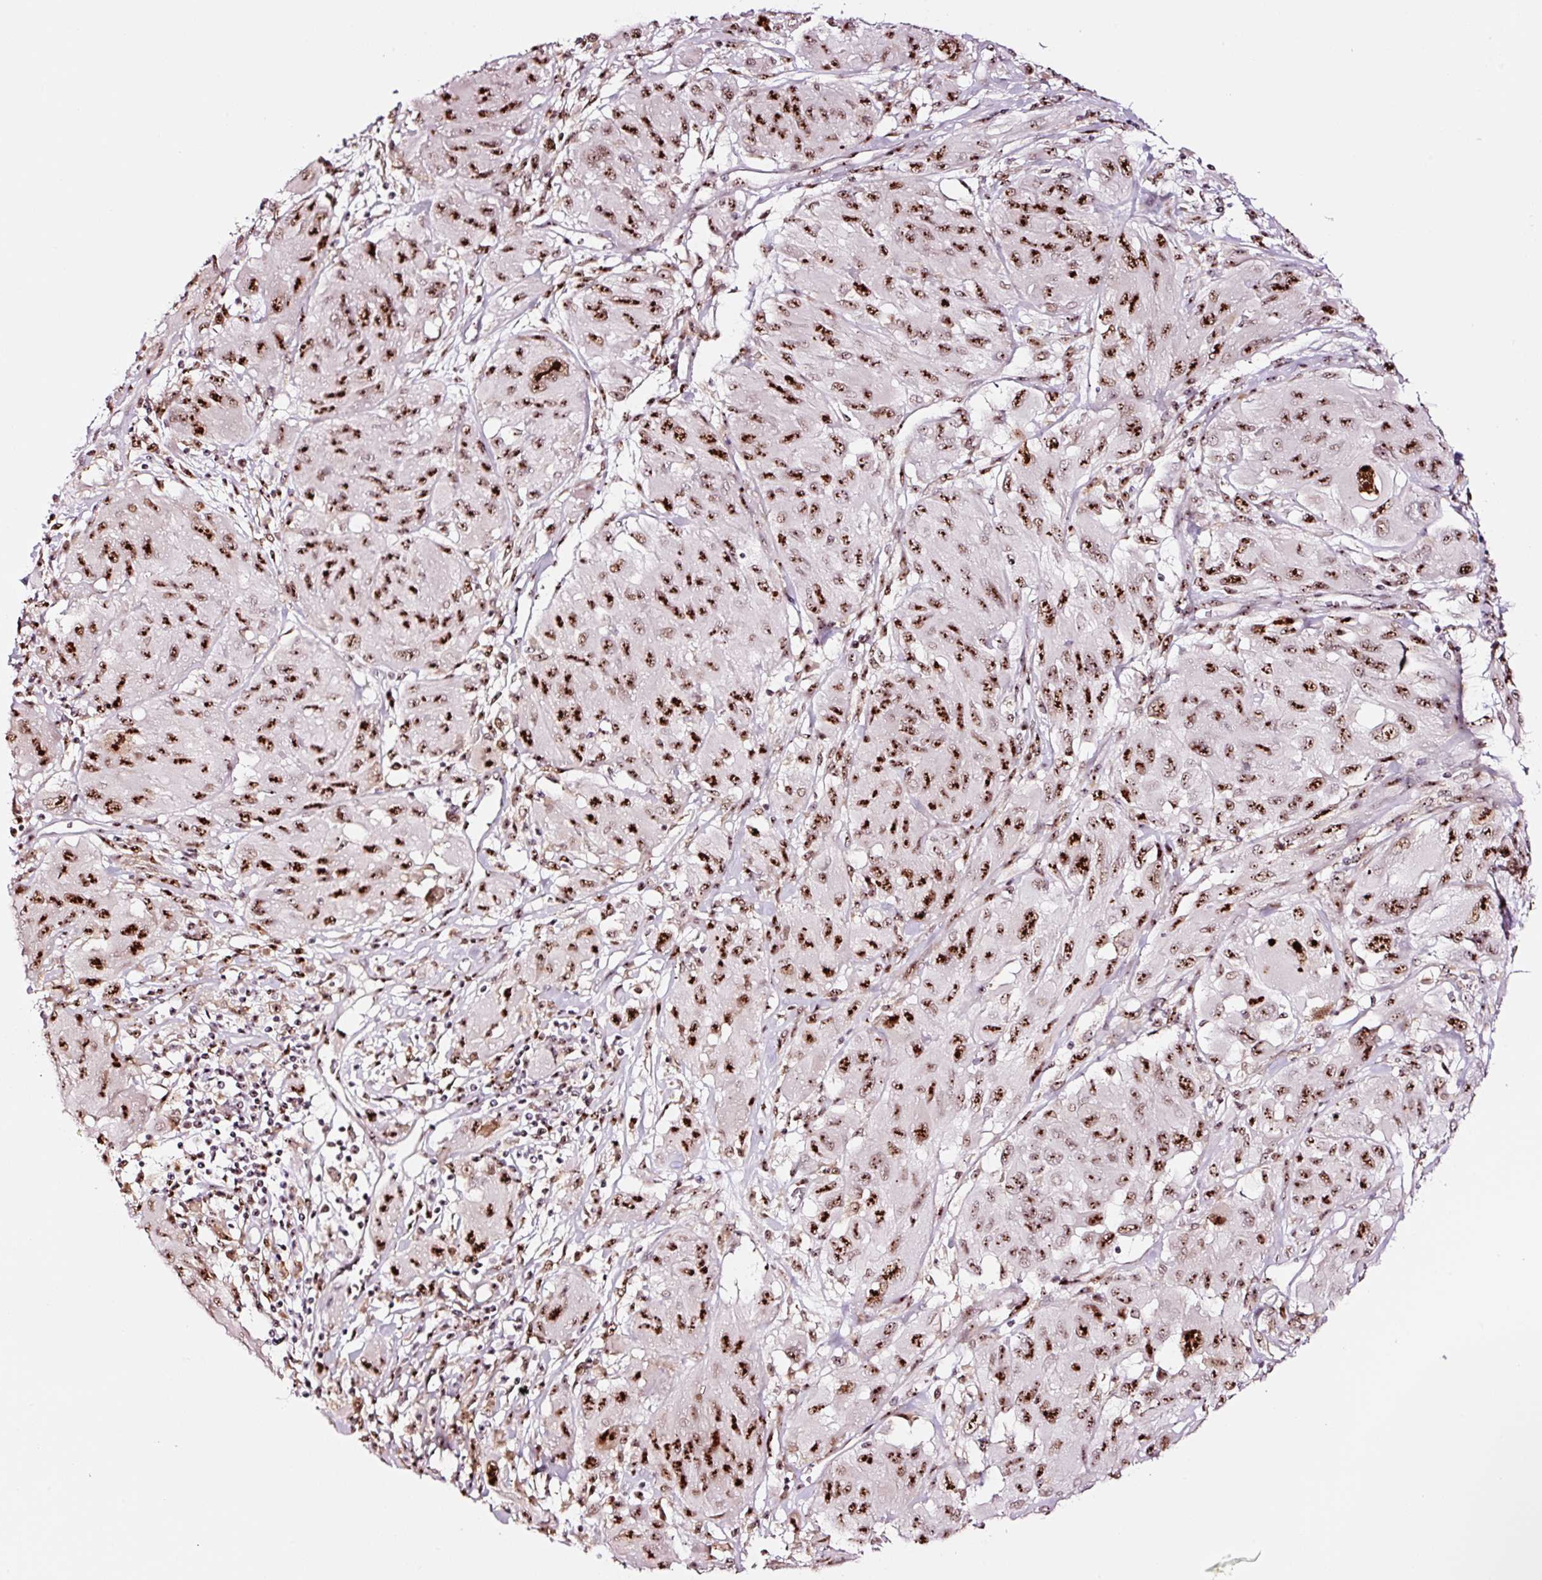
{"staining": {"intensity": "moderate", "quantity": ">75%", "location": "nuclear"}, "tissue": "melanoma", "cell_type": "Tumor cells", "image_type": "cancer", "snomed": [{"axis": "morphology", "description": "Malignant melanoma, NOS"}, {"axis": "topography", "description": "Skin"}], "caption": "The photomicrograph shows immunohistochemical staining of melanoma. There is moderate nuclear positivity is seen in about >75% of tumor cells.", "gene": "GNL3", "patient": {"sex": "female", "age": 91}}